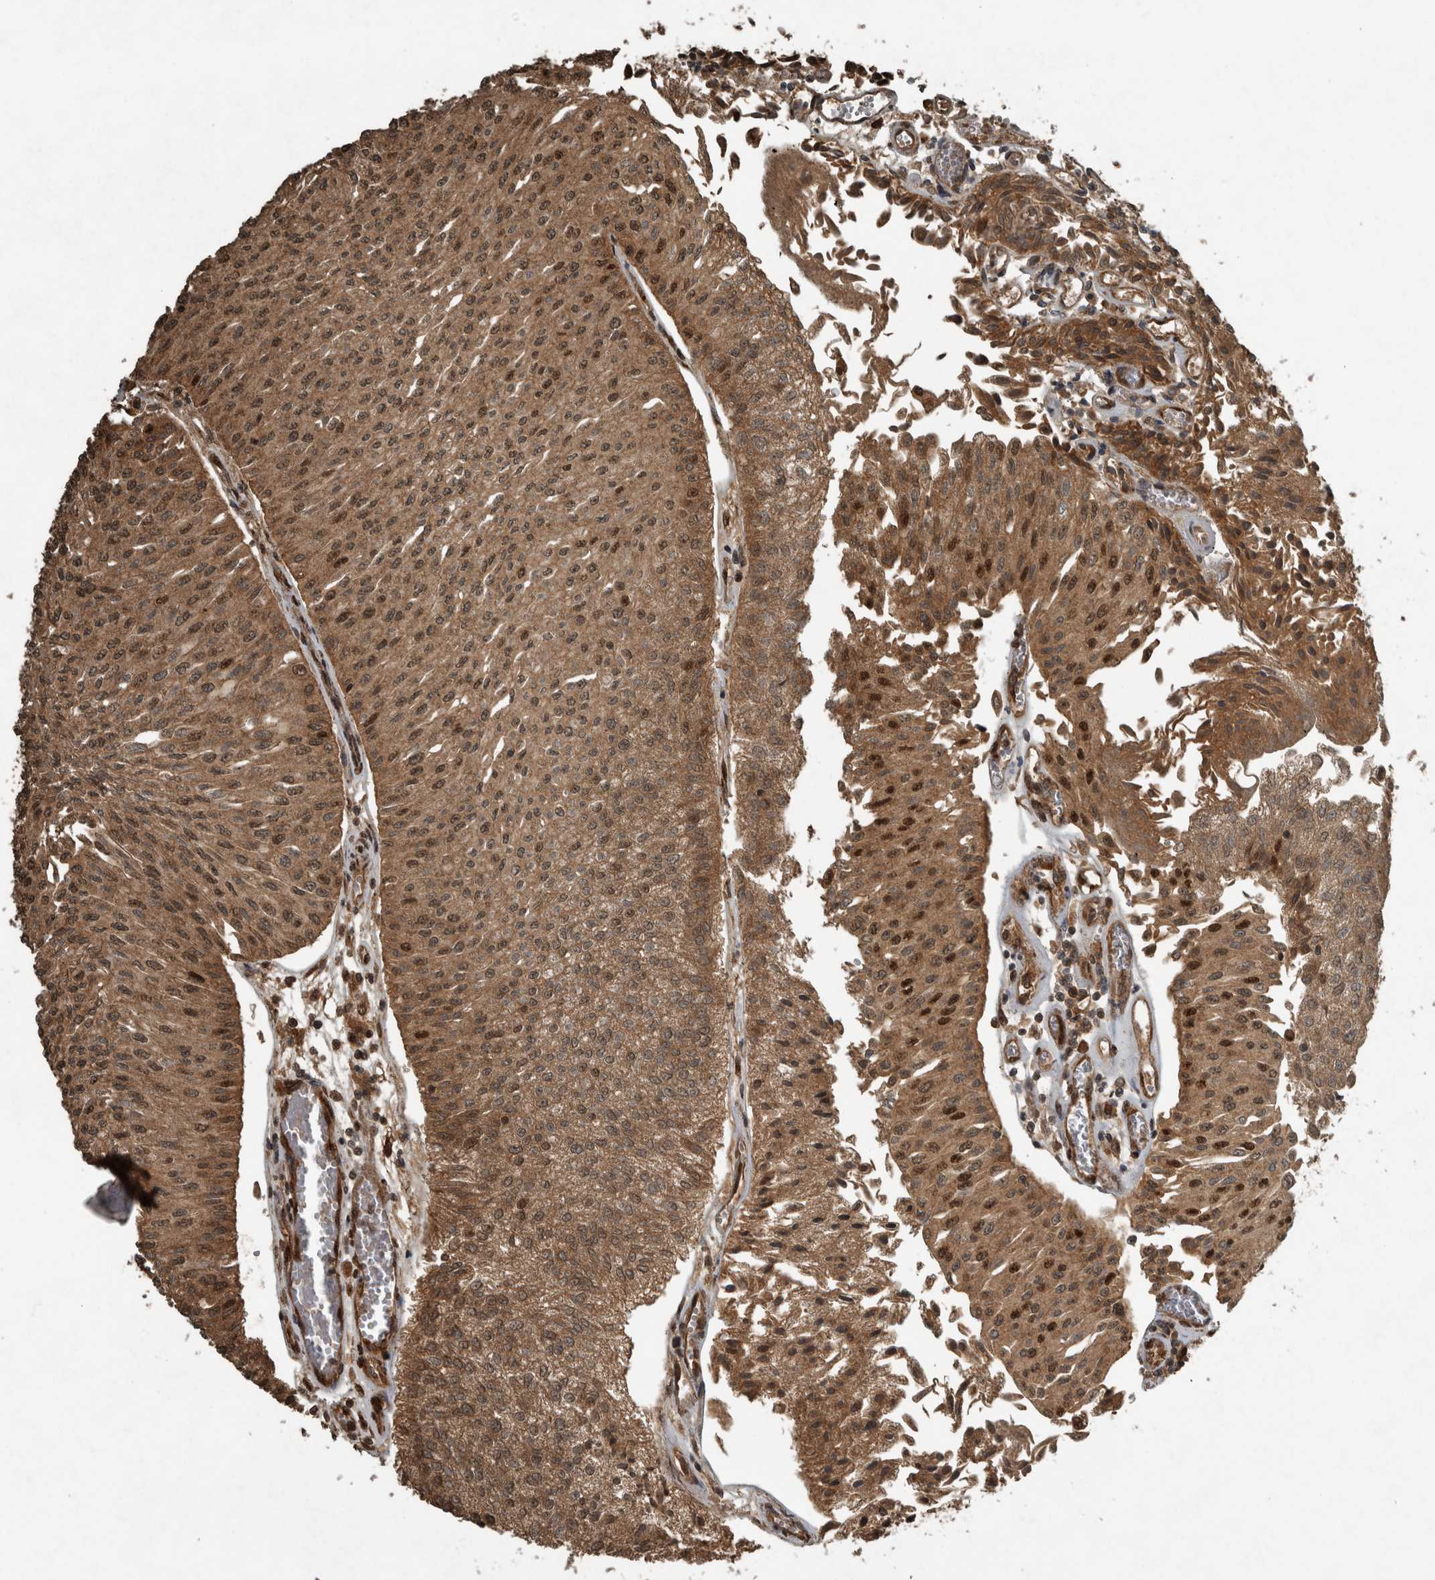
{"staining": {"intensity": "moderate", "quantity": ">75%", "location": "cytoplasmic/membranous,nuclear"}, "tissue": "urothelial cancer", "cell_type": "Tumor cells", "image_type": "cancer", "snomed": [{"axis": "morphology", "description": "Urothelial carcinoma, Low grade"}, {"axis": "topography", "description": "Urinary bladder"}], "caption": "Tumor cells show moderate cytoplasmic/membranous and nuclear positivity in approximately >75% of cells in urothelial cancer.", "gene": "ARHGEF12", "patient": {"sex": "male", "age": 86}}